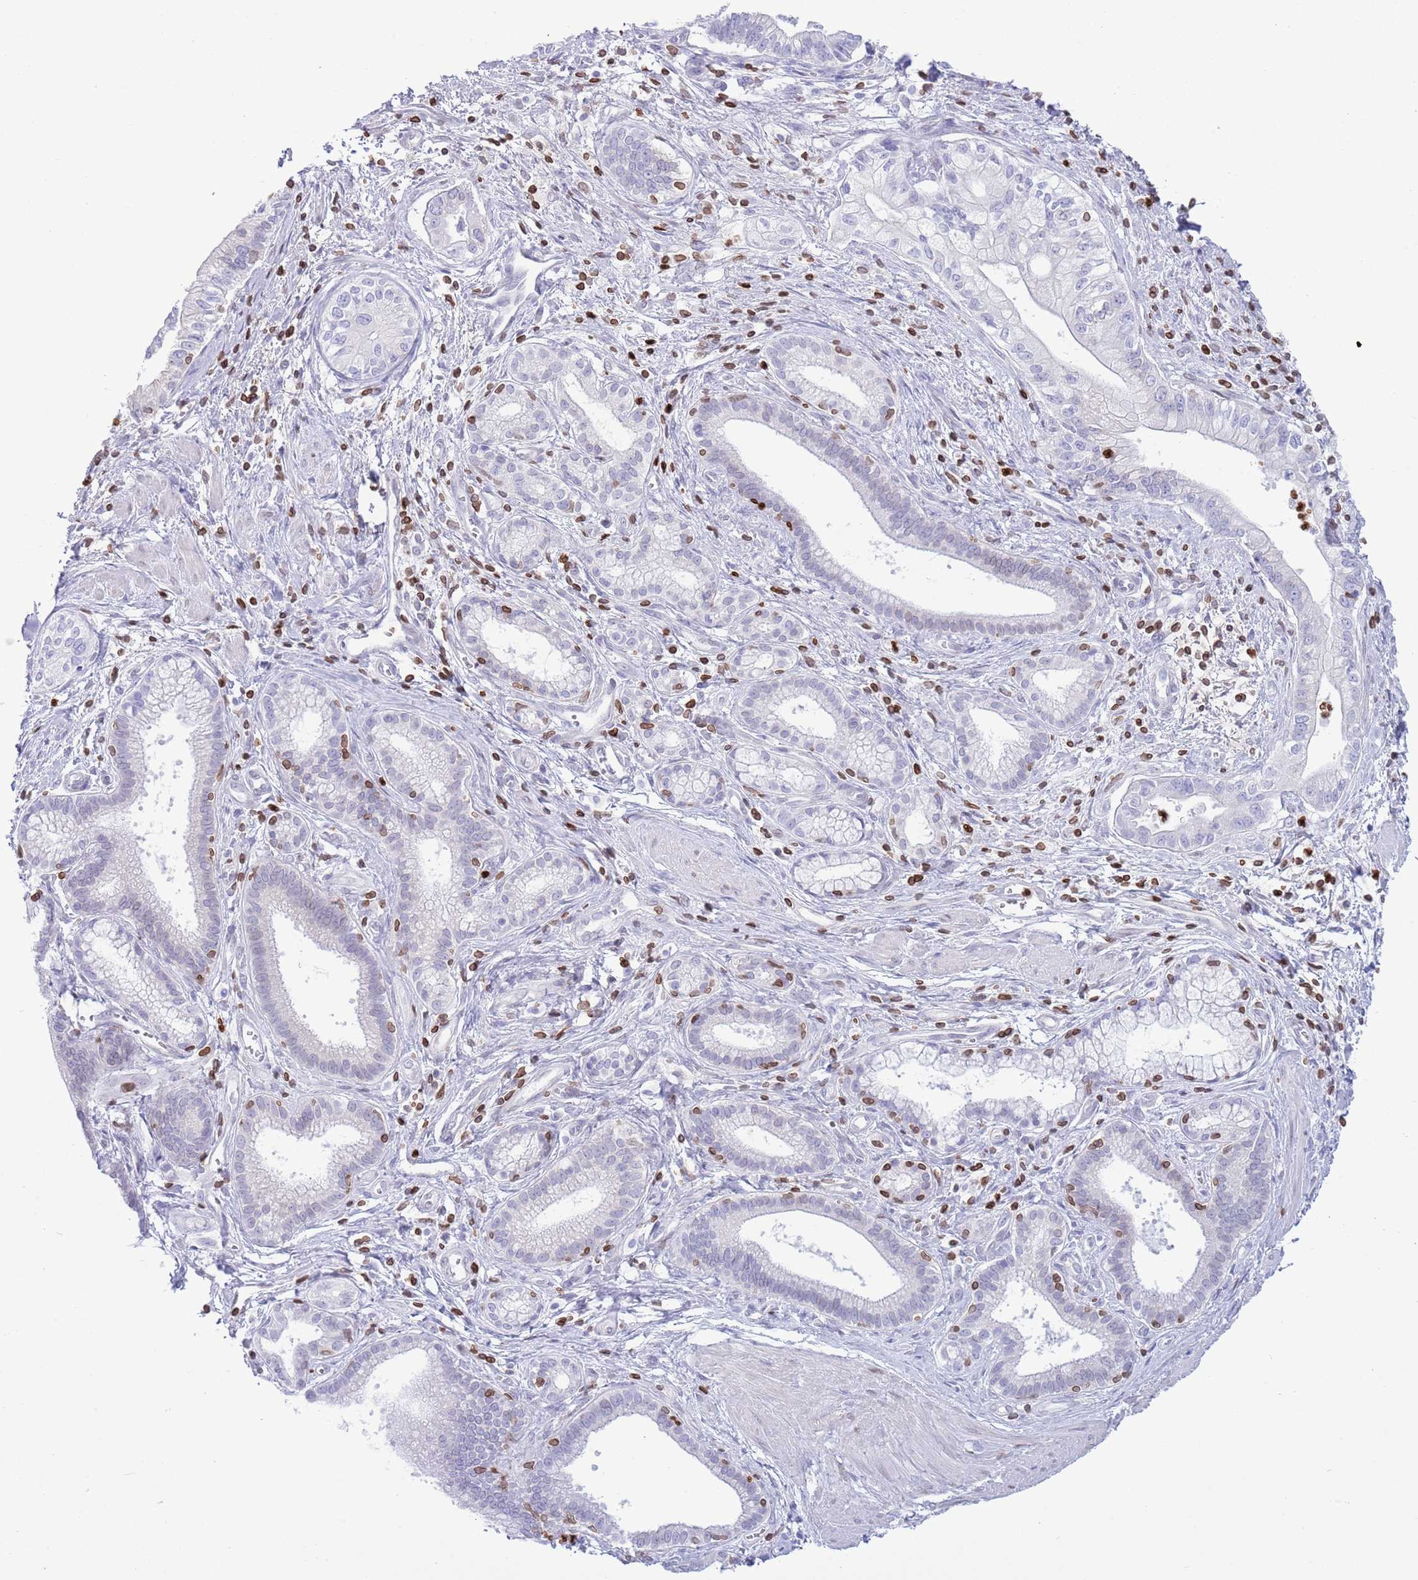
{"staining": {"intensity": "negative", "quantity": "none", "location": "none"}, "tissue": "pancreatic cancer", "cell_type": "Tumor cells", "image_type": "cancer", "snomed": [{"axis": "morphology", "description": "Adenocarcinoma, NOS"}, {"axis": "topography", "description": "Pancreas"}], "caption": "Immunohistochemical staining of human pancreatic cancer shows no significant staining in tumor cells.", "gene": "LBR", "patient": {"sex": "male", "age": 78}}